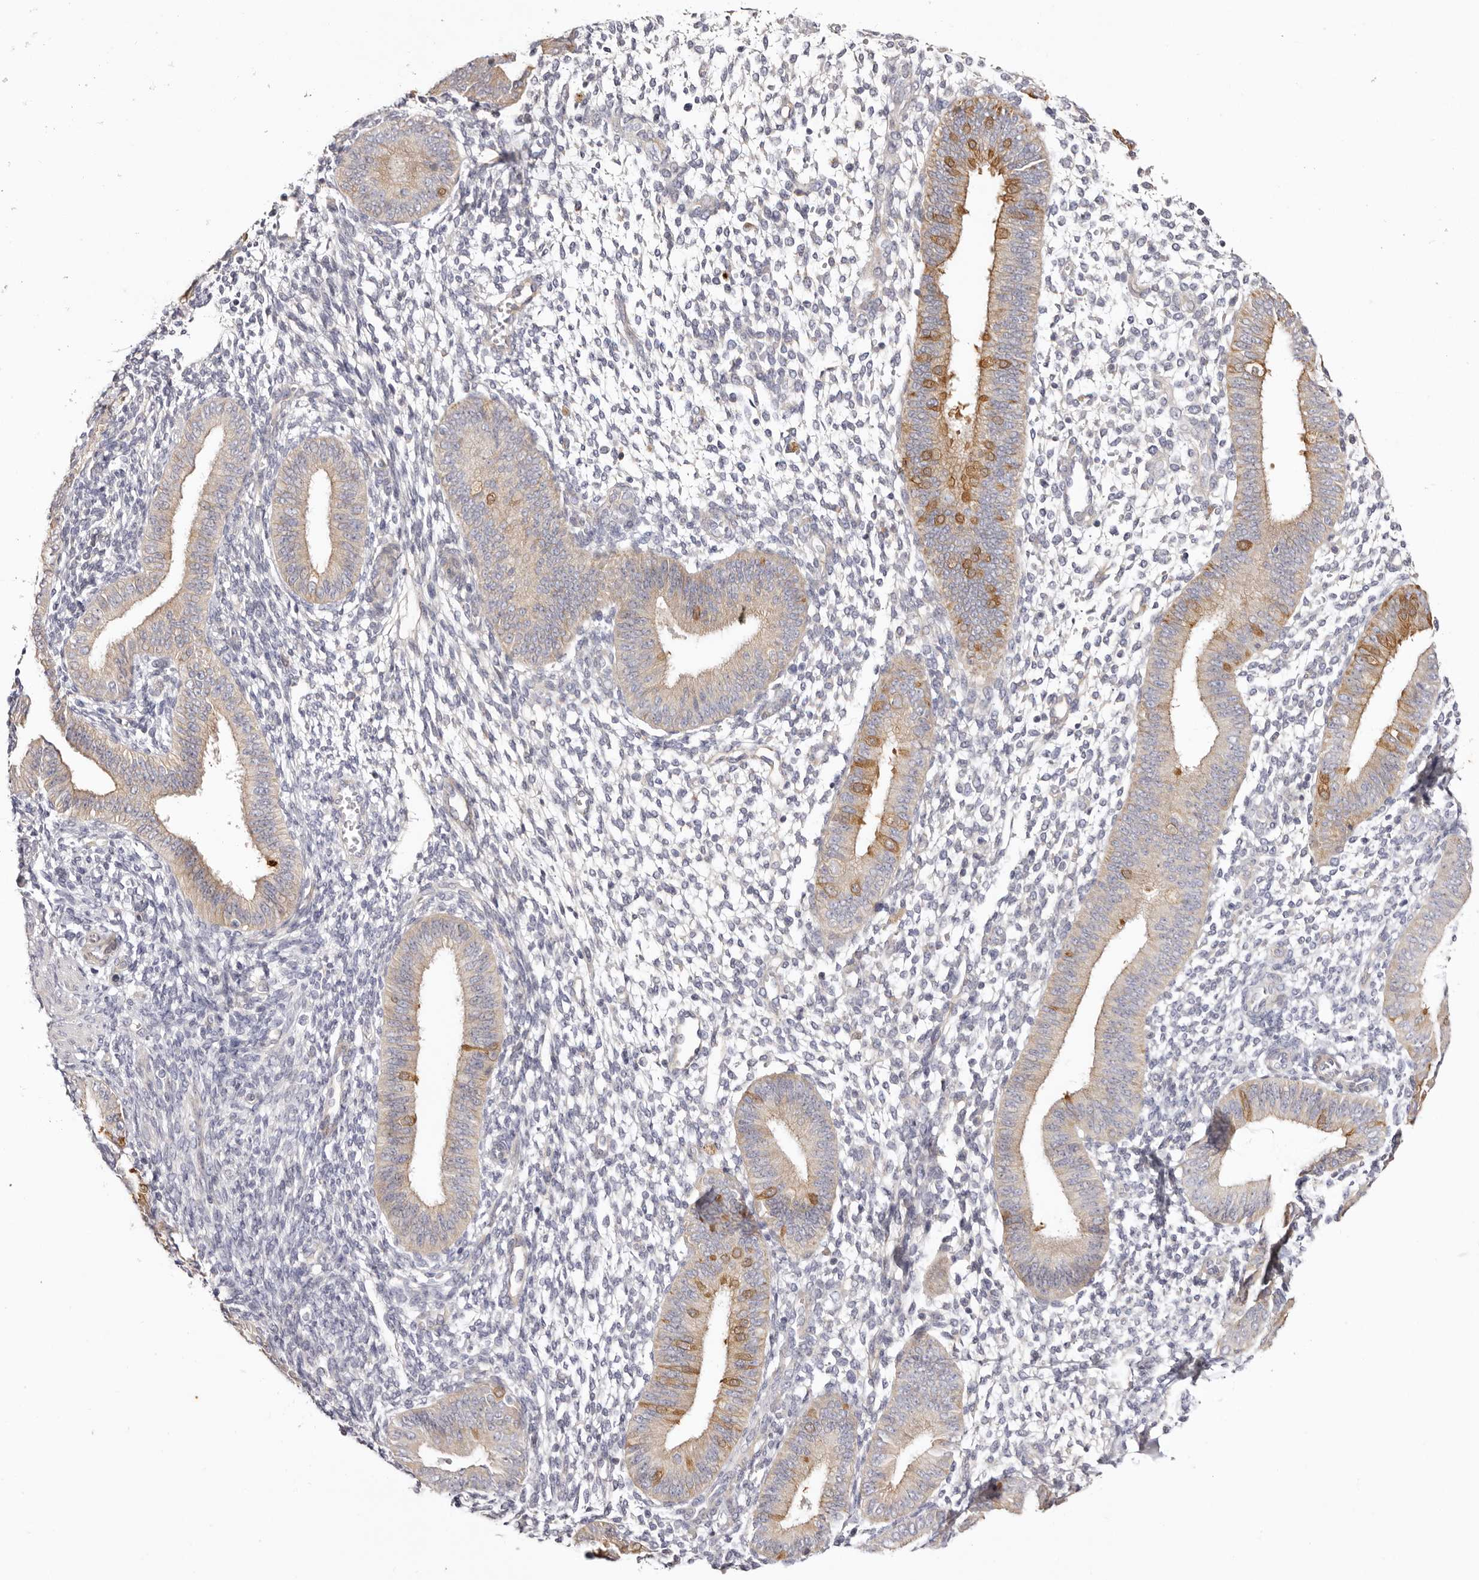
{"staining": {"intensity": "negative", "quantity": "none", "location": "none"}, "tissue": "endometrium", "cell_type": "Cells in endometrial stroma", "image_type": "normal", "snomed": [{"axis": "morphology", "description": "Normal tissue, NOS"}, {"axis": "topography", "description": "Uterus"}, {"axis": "topography", "description": "Endometrium"}], "caption": "Immunohistochemistry histopathology image of normal endometrium: endometrium stained with DAB displays no significant protein expression in cells in endometrial stroma.", "gene": "STK16", "patient": {"sex": "female", "age": 48}}